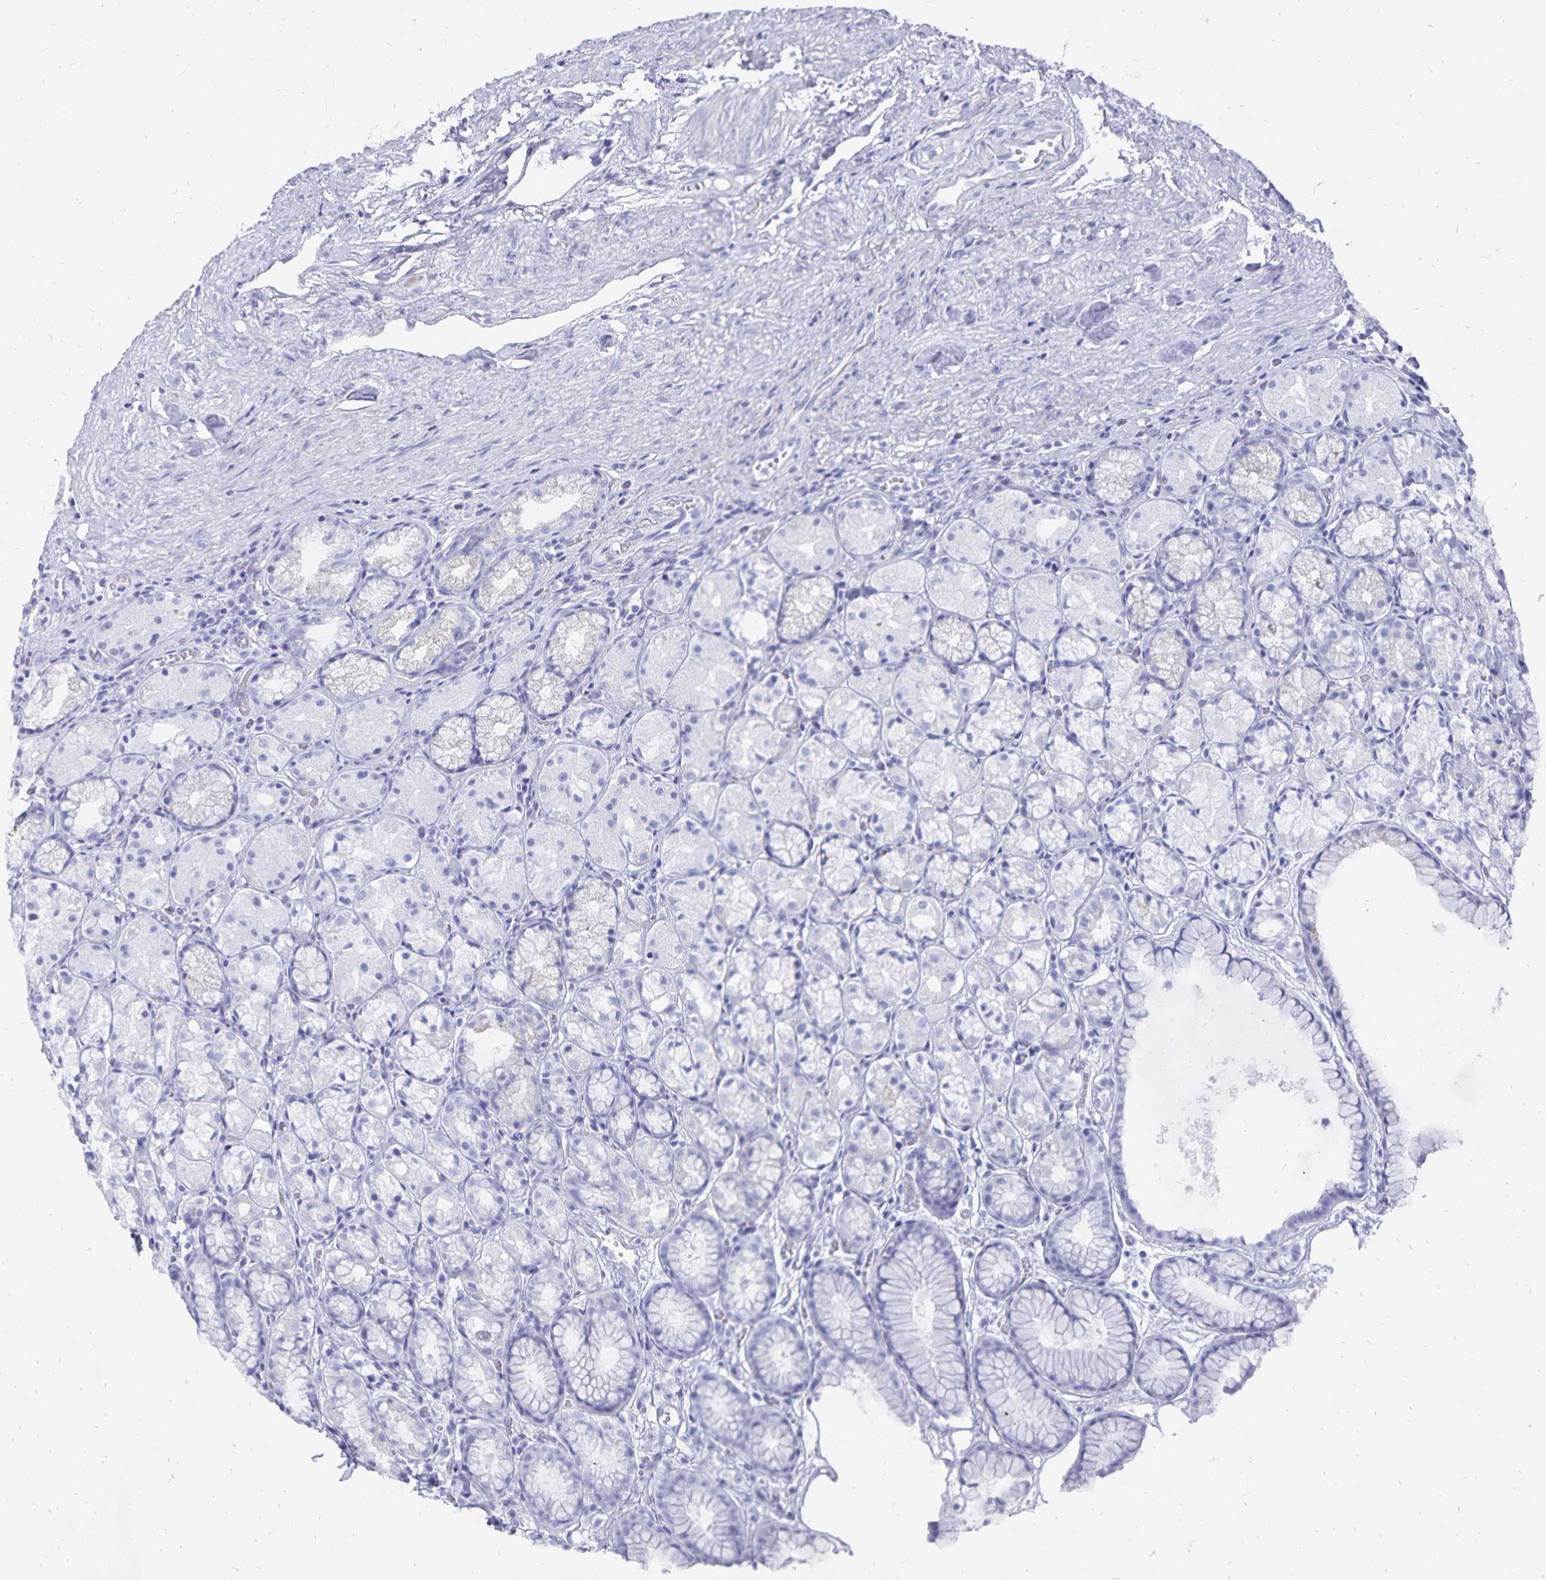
{"staining": {"intensity": "negative", "quantity": "none", "location": "none"}, "tissue": "stomach", "cell_type": "Glandular cells", "image_type": "normal", "snomed": [{"axis": "morphology", "description": "Normal tissue, NOS"}, {"axis": "topography", "description": "Stomach"}], "caption": "The histopathology image displays no staining of glandular cells in normal stomach. The staining was performed using DAB (3,3'-diaminobenzidine) to visualize the protein expression in brown, while the nuclei were stained in blue with hematoxylin (Magnification: 20x).", "gene": "ADH1A", "patient": {"sex": "male", "age": 70}}